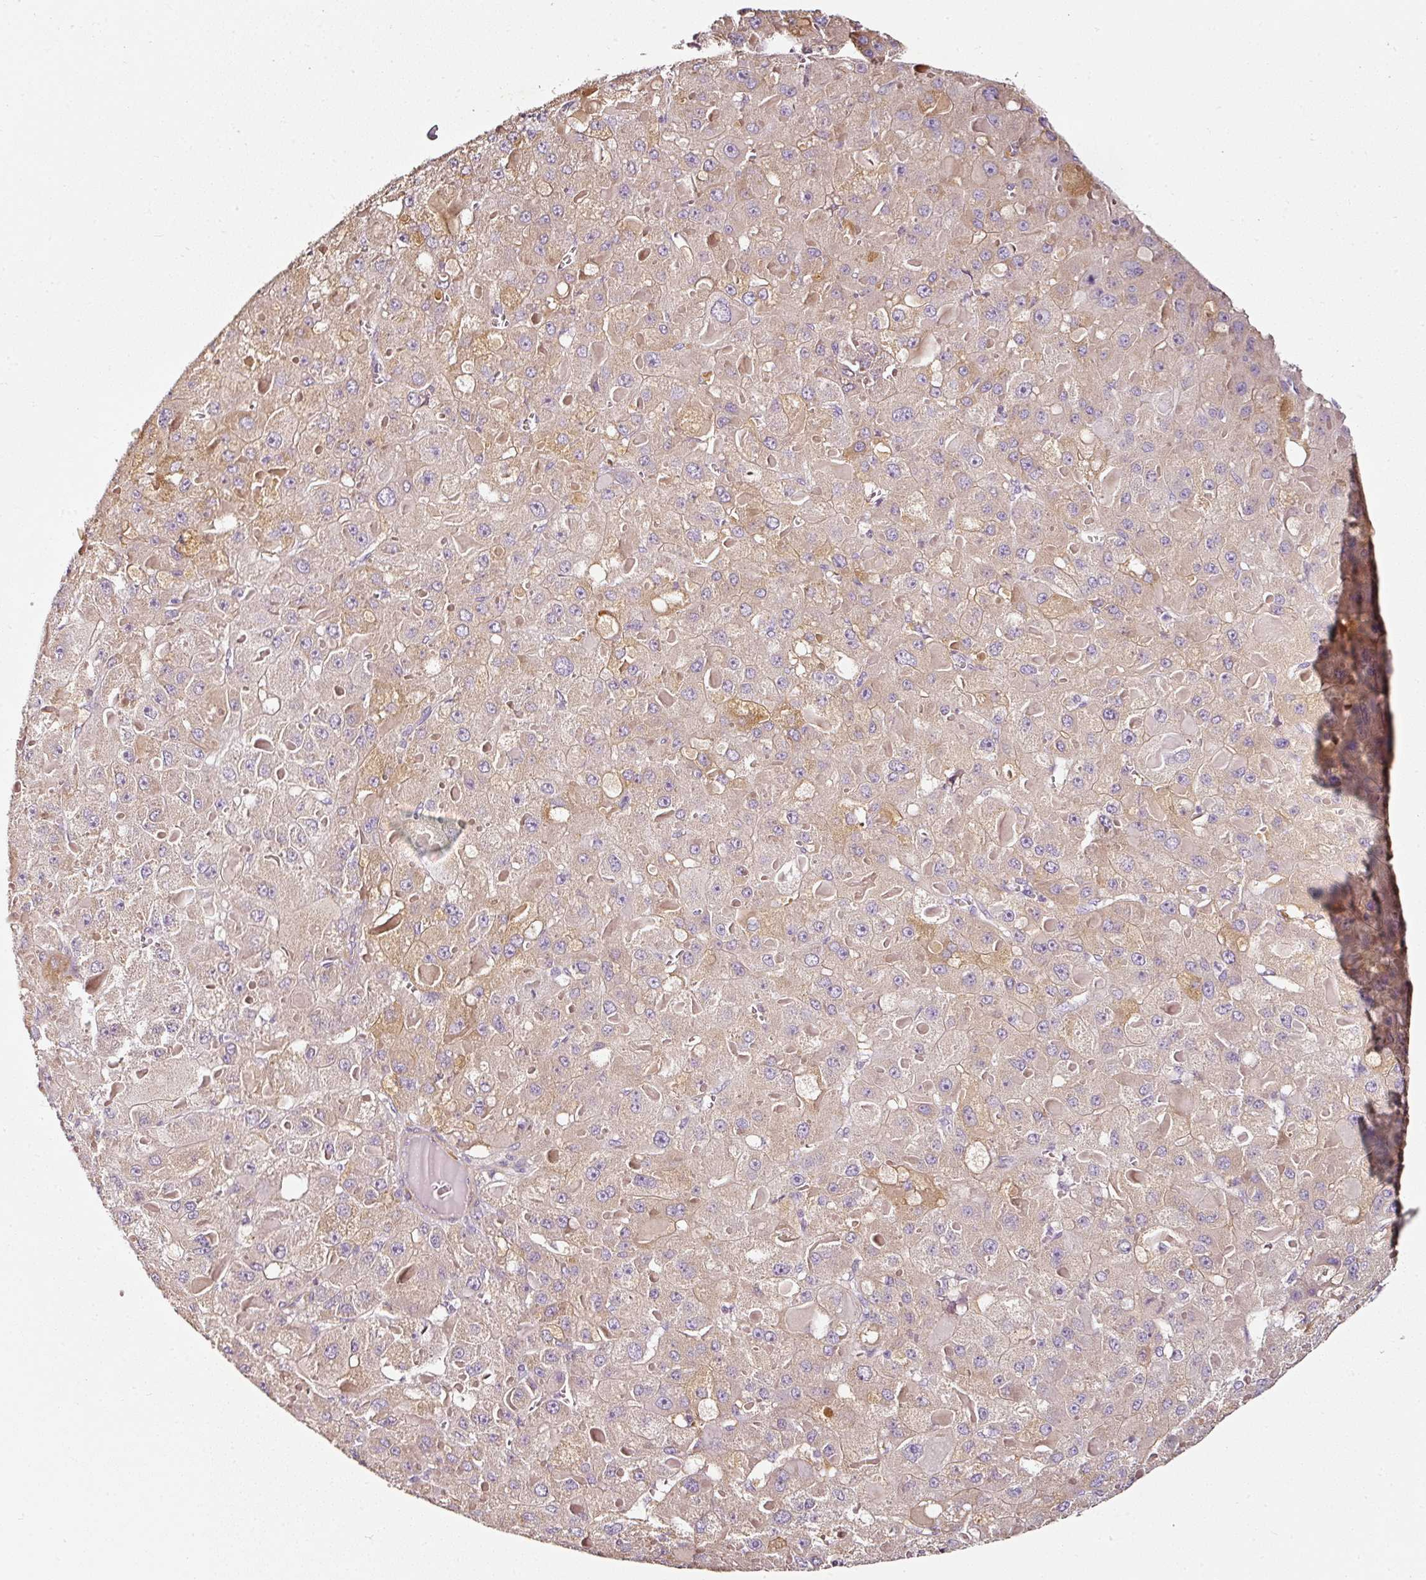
{"staining": {"intensity": "weak", "quantity": "25%-75%", "location": "cytoplasmic/membranous"}, "tissue": "liver cancer", "cell_type": "Tumor cells", "image_type": "cancer", "snomed": [{"axis": "morphology", "description": "Carcinoma, Hepatocellular, NOS"}, {"axis": "topography", "description": "Liver"}], "caption": "A low amount of weak cytoplasmic/membranous staining is present in about 25%-75% of tumor cells in liver cancer tissue. The staining is performed using DAB (3,3'-diaminobenzidine) brown chromogen to label protein expression. The nuclei are counter-stained blue using hematoxylin.", "gene": "CAP2", "patient": {"sex": "female", "age": 73}}